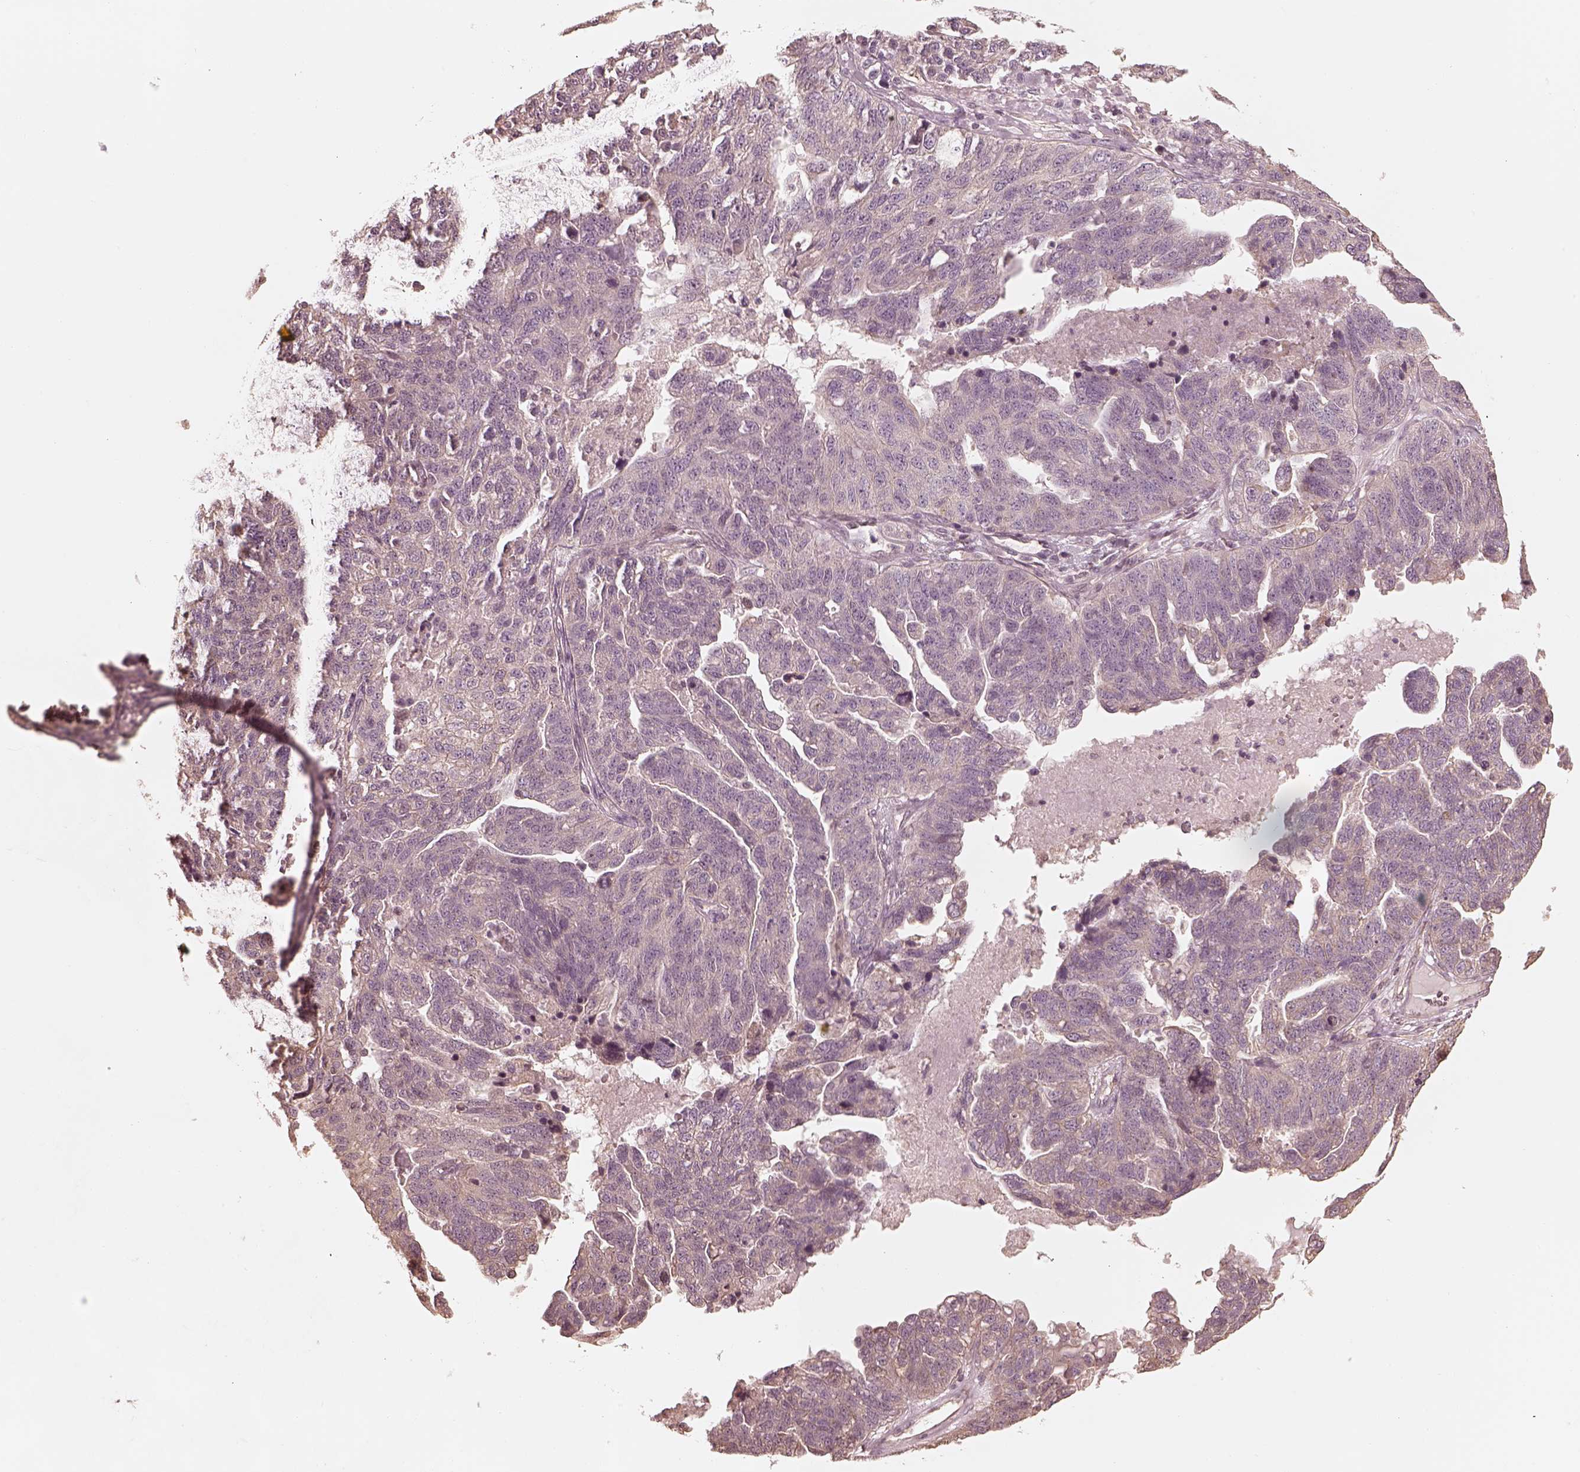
{"staining": {"intensity": "negative", "quantity": "none", "location": "none"}, "tissue": "ovarian cancer", "cell_type": "Tumor cells", "image_type": "cancer", "snomed": [{"axis": "morphology", "description": "Cystadenocarcinoma, serous, NOS"}, {"axis": "topography", "description": "Ovary"}], "caption": "DAB immunohistochemical staining of human ovarian cancer demonstrates no significant positivity in tumor cells.", "gene": "KIF5C", "patient": {"sex": "female", "age": 71}}